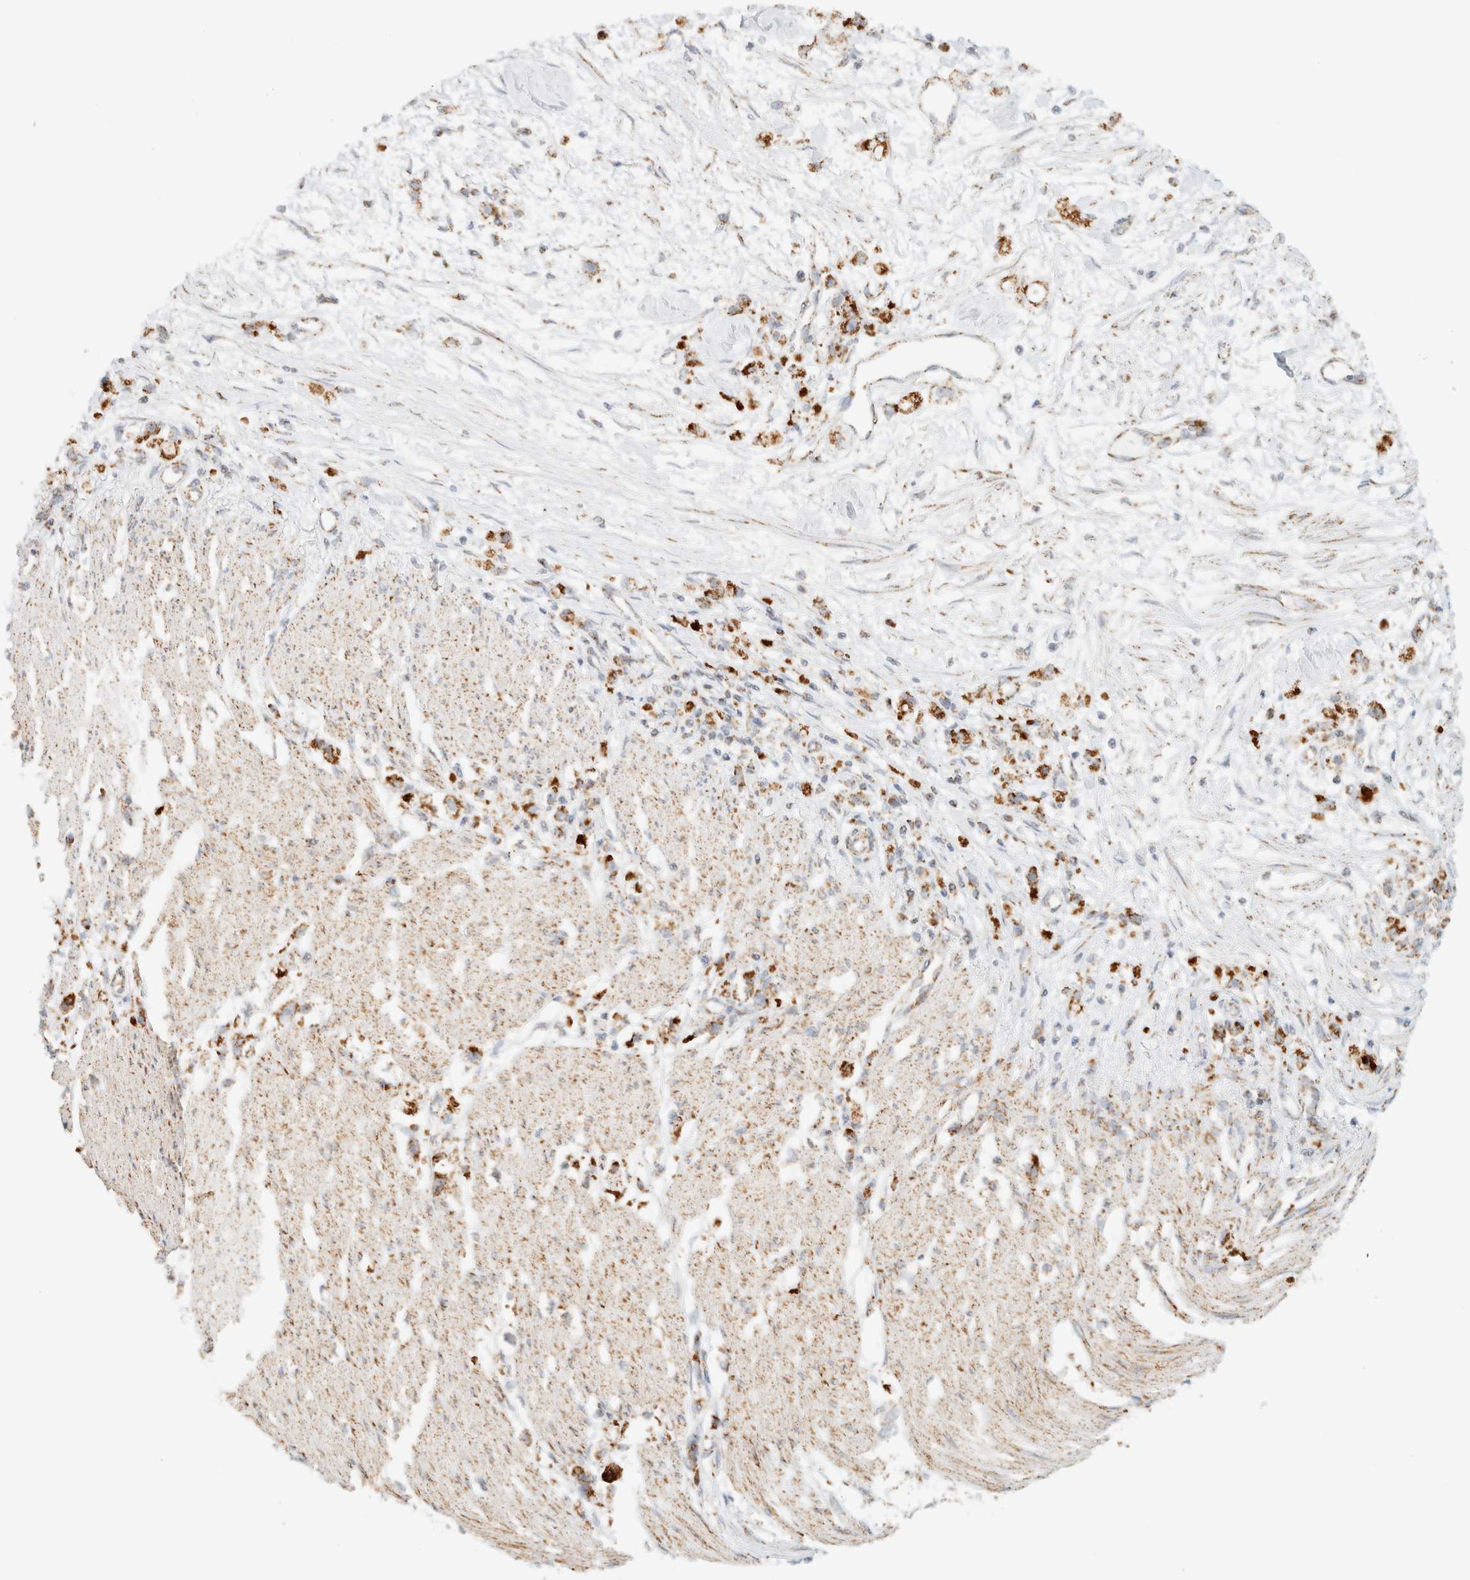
{"staining": {"intensity": "moderate", "quantity": ">75%", "location": "cytoplasmic/membranous"}, "tissue": "stomach cancer", "cell_type": "Tumor cells", "image_type": "cancer", "snomed": [{"axis": "morphology", "description": "Adenocarcinoma, NOS"}, {"axis": "topography", "description": "Stomach"}], "caption": "Stomach adenocarcinoma stained with a brown dye demonstrates moderate cytoplasmic/membranous positive positivity in about >75% of tumor cells.", "gene": "KIFAP3", "patient": {"sex": "female", "age": 59}}